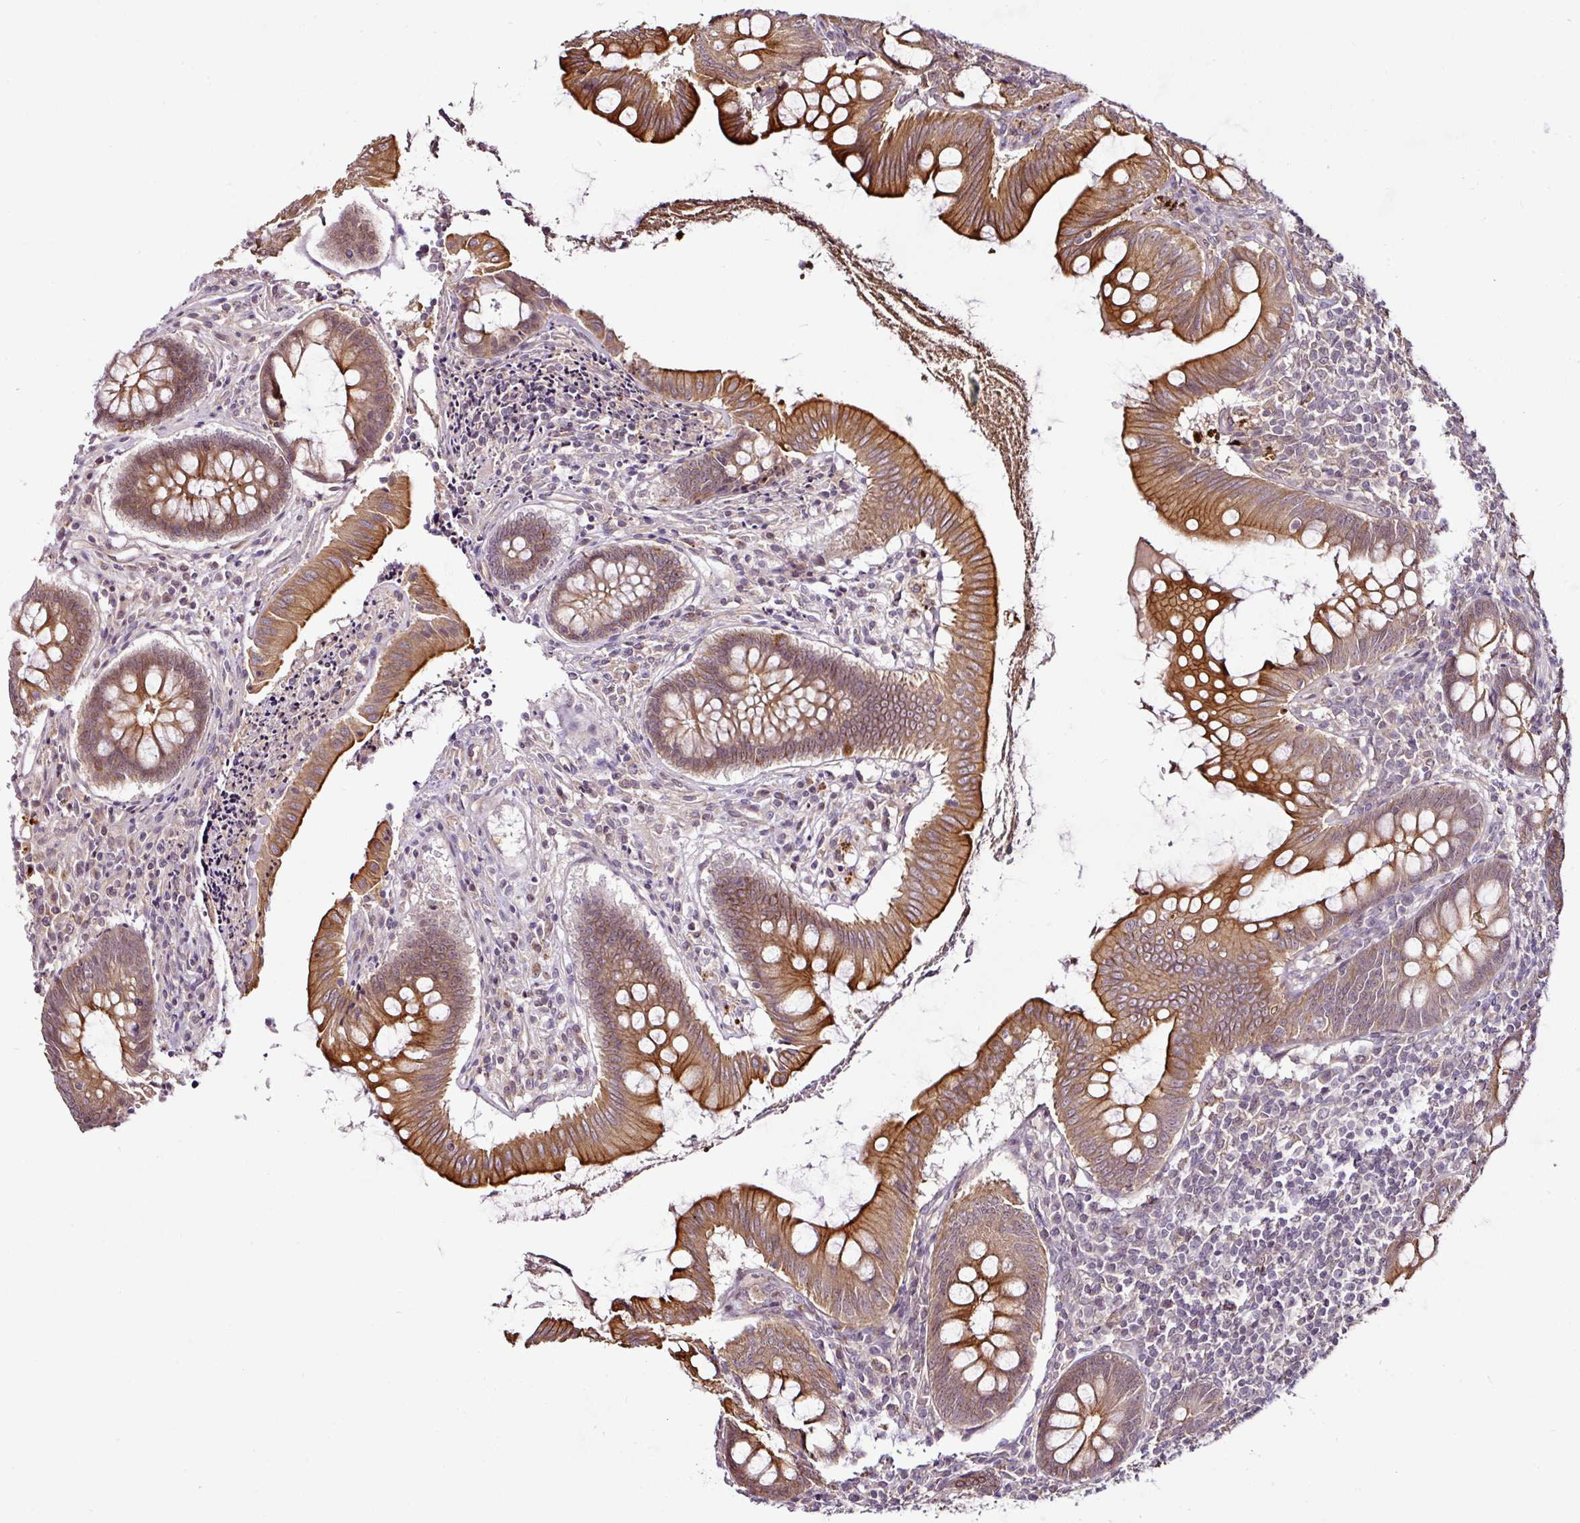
{"staining": {"intensity": "strong", "quantity": ">75%", "location": "cytoplasmic/membranous"}, "tissue": "appendix", "cell_type": "Glandular cells", "image_type": "normal", "snomed": [{"axis": "morphology", "description": "Normal tissue, NOS"}, {"axis": "topography", "description": "Appendix"}], "caption": "Immunohistochemical staining of normal human appendix demonstrates strong cytoplasmic/membranous protein expression in approximately >75% of glandular cells. (brown staining indicates protein expression, while blue staining denotes nuclei).", "gene": "DCAF13", "patient": {"sex": "female", "age": 51}}